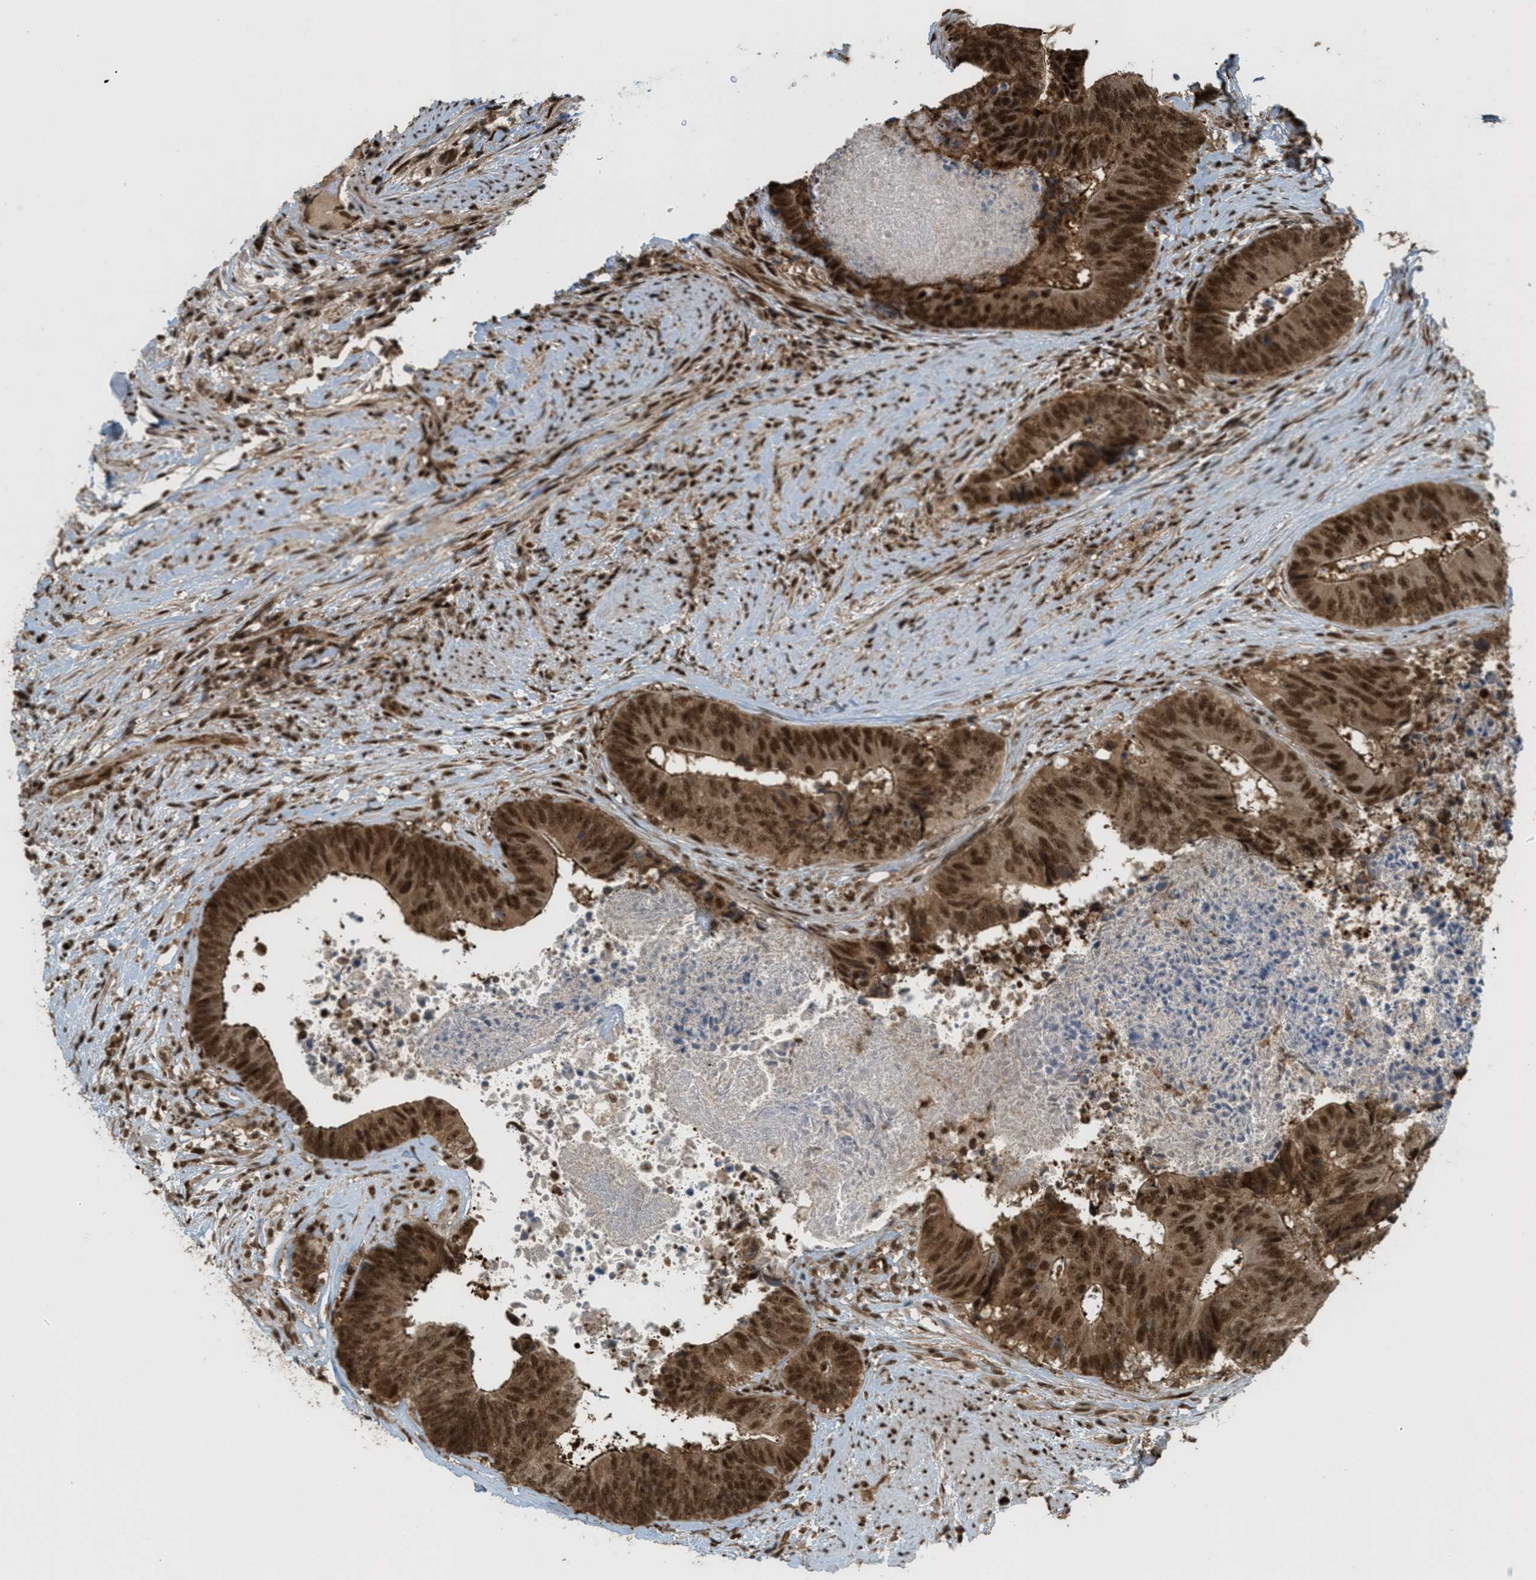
{"staining": {"intensity": "strong", "quantity": ">75%", "location": "cytoplasmic/membranous,nuclear"}, "tissue": "colorectal cancer", "cell_type": "Tumor cells", "image_type": "cancer", "snomed": [{"axis": "morphology", "description": "Adenocarcinoma, NOS"}, {"axis": "topography", "description": "Rectum"}], "caption": "High-power microscopy captured an immunohistochemistry image of colorectal cancer, revealing strong cytoplasmic/membranous and nuclear expression in approximately >75% of tumor cells.", "gene": "TLK1", "patient": {"sex": "male", "age": 72}}